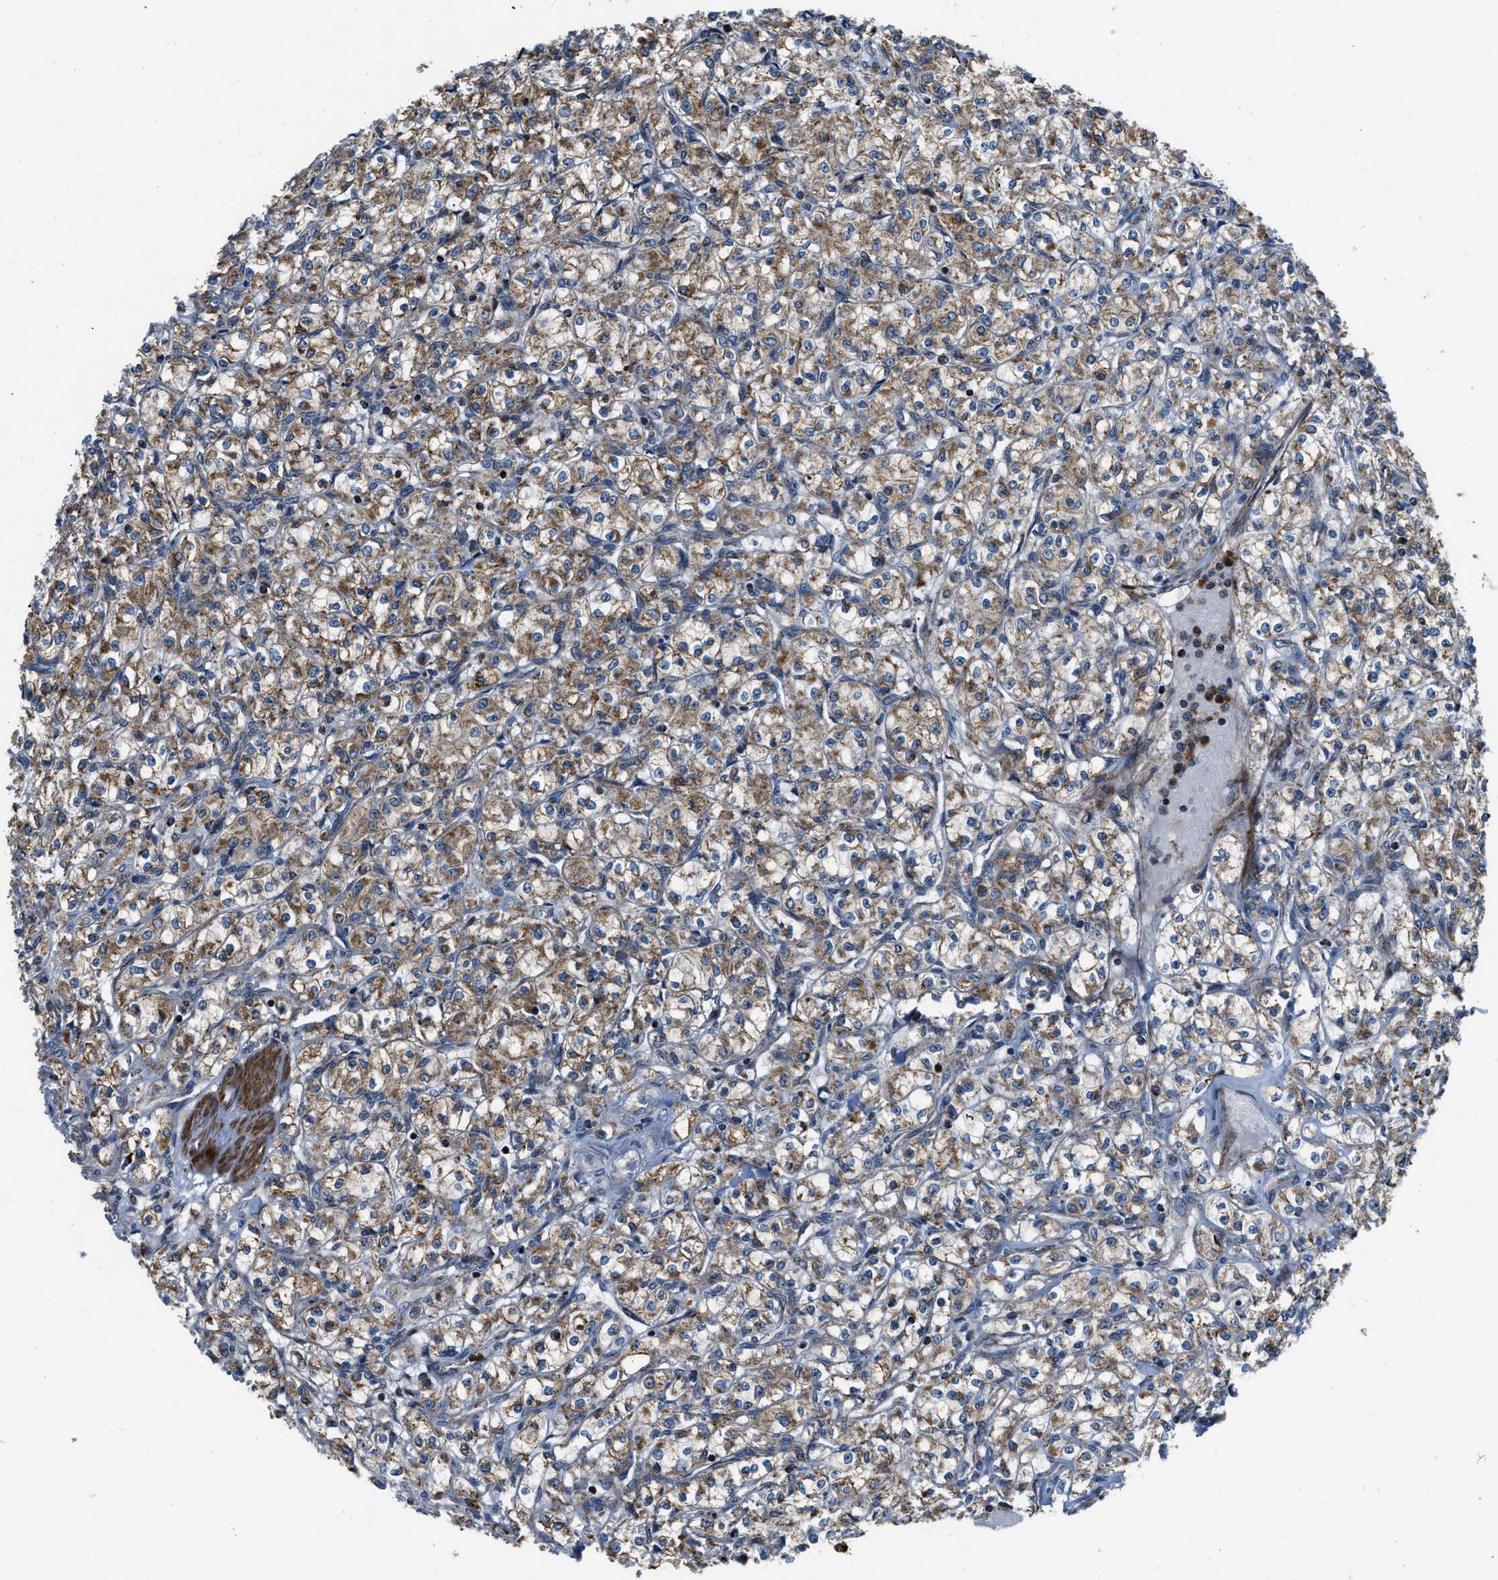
{"staining": {"intensity": "moderate", "quantity": ">75%", "location": "cytoplasmic/membranous"}, "tissue": "renal cancer", "cell_type": "Tumor cells", "image_type": "cancer", "snomed": [{"axis": "morphology", "description": "Adenocarcinoma, NOS"}, {"axis": "topography", "description": "Kidney"}], "caption": "An IHC photomicrograph of tumor tissue is shown. Protein staining in brown highlights moderate cytoplasmic/membranous positivity in renal cancer within tumor cells.", "gene": "GSDME", "patient": {"sex": "male", "age": 77}}